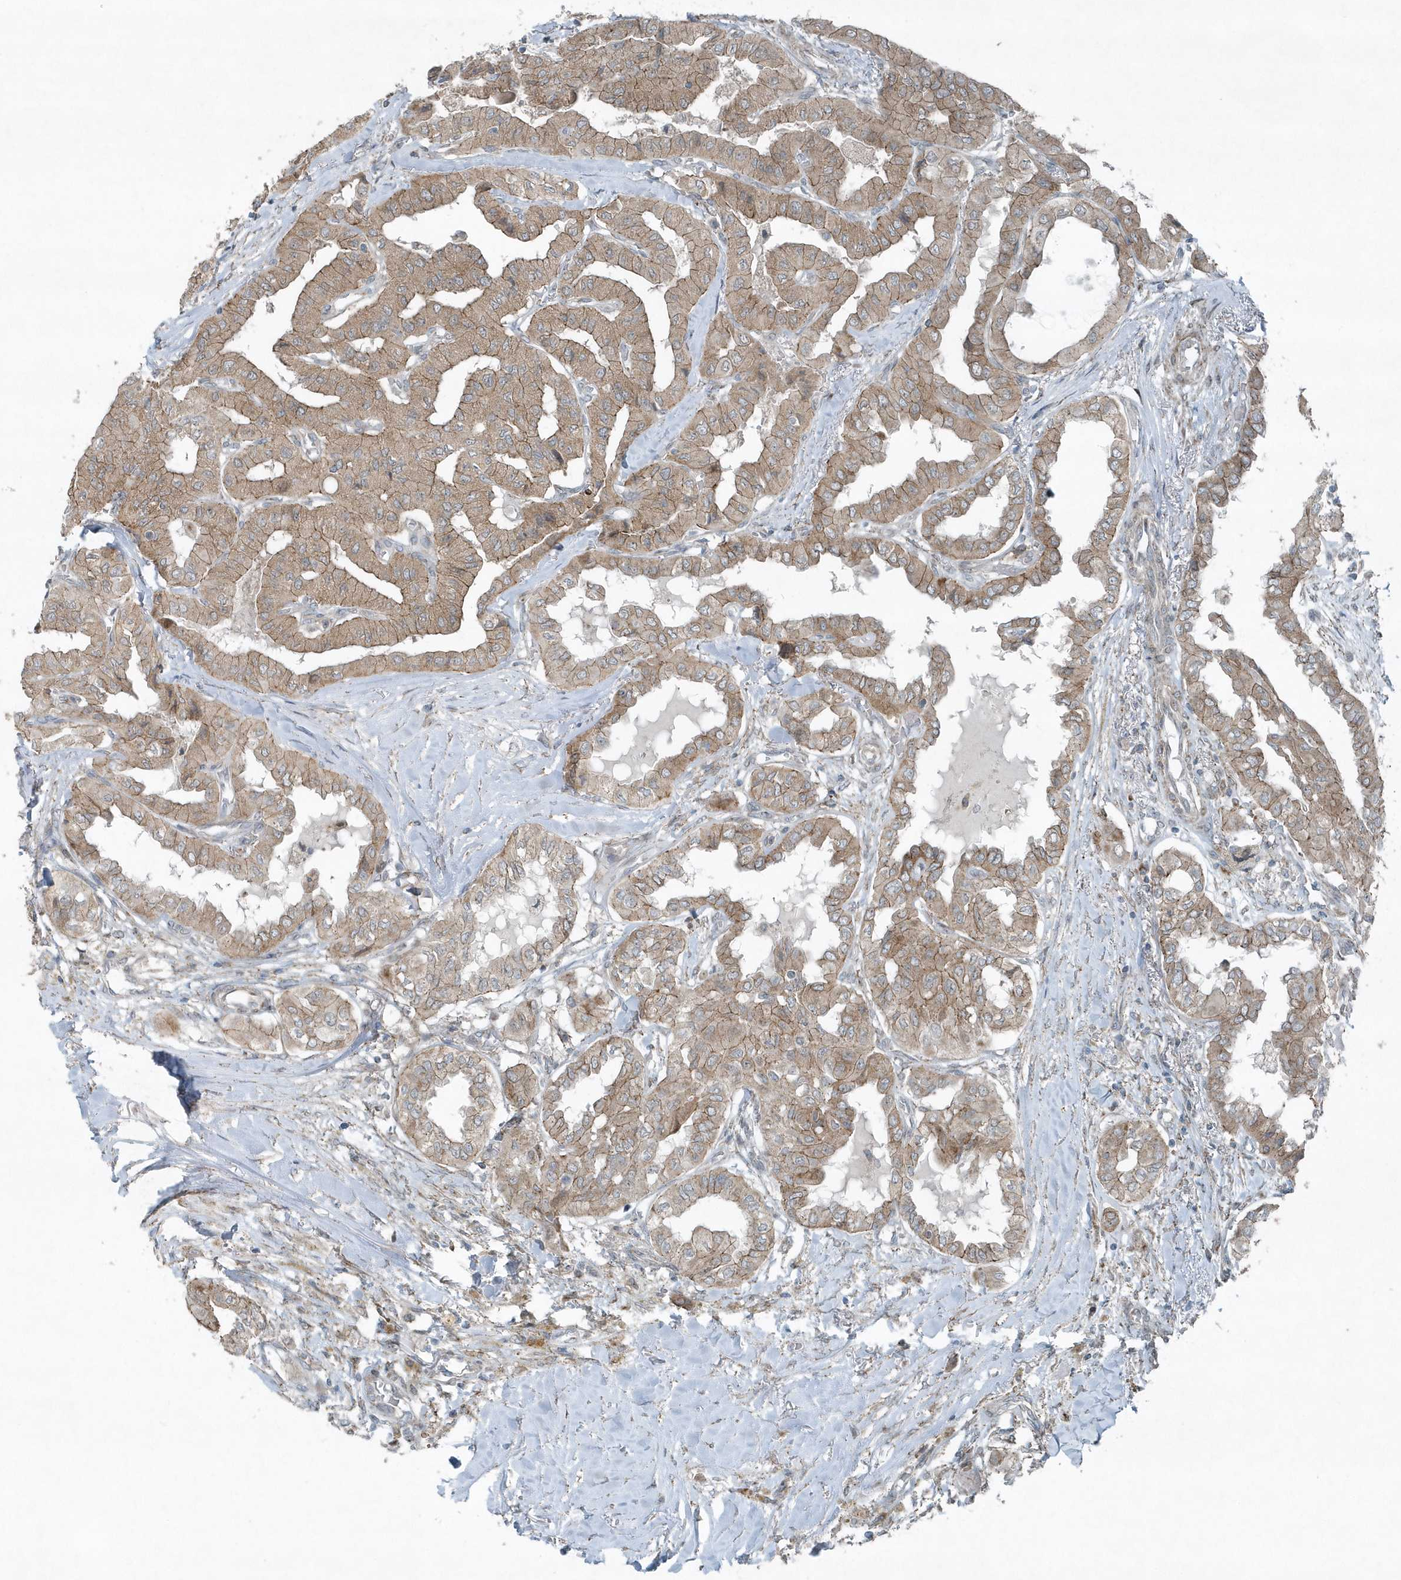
{"staining": {"intensity": "weak", "quantity": "25%-75%", "location": "cytoplasmic/membranous"}, "tissue": "thyroid cancer", "cell_type": "Tumor cells", "image_type": "cancer", "snomed": [{"axis": "morphology", "description": "Papillary adenocarcinoma, NOS"}, {"axis": "topography", "description": "Thyroid gland"}], "caption": "Weak cytoplasmic/membranous protein expression is identified in about 25%-75% of tumor cells in thyroid cancer.", "gene": "GCC2", "patient": {"sex": "female", "age": 59}}